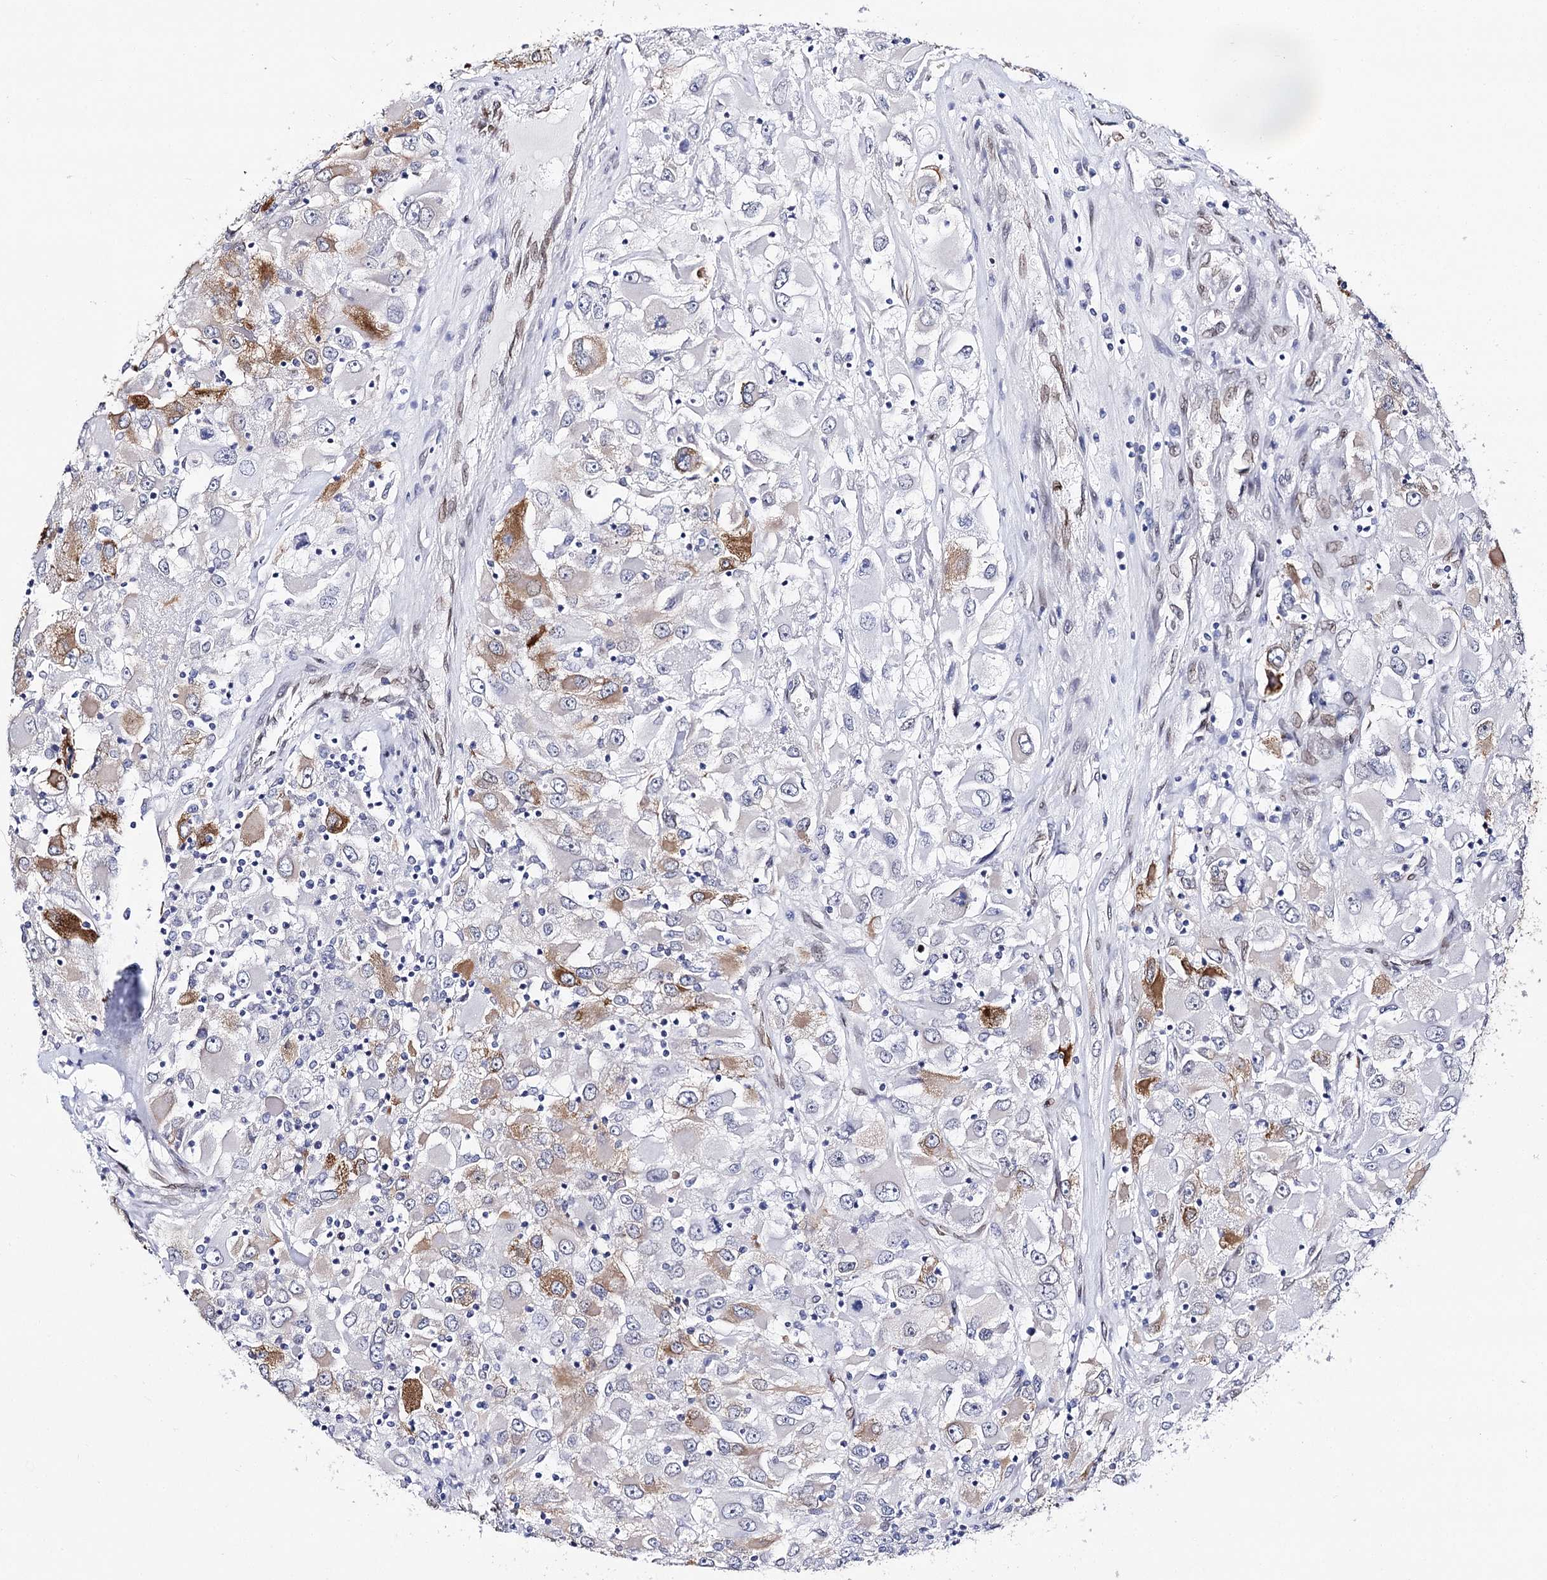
{"staining": {"intensity": "moderate", "quantity": "<25%", "location": "cytoplasmic/membranous"}, "tissue": "renal cancer", "cell_type": "Tumor cells", "image_type": "cancer", "snomed": [{"axis": "morphology", "description": "Adenocarcinoma, NOS"}, {"axis": "topography", "description": "Kidney"}], "caption": "A brown stain shows moderate cytoplasmic/membranous expression of a protein in renal cancer tumor cells.", "gene": "TMEM201", "patient": {"sex": "female", "age": 52}}